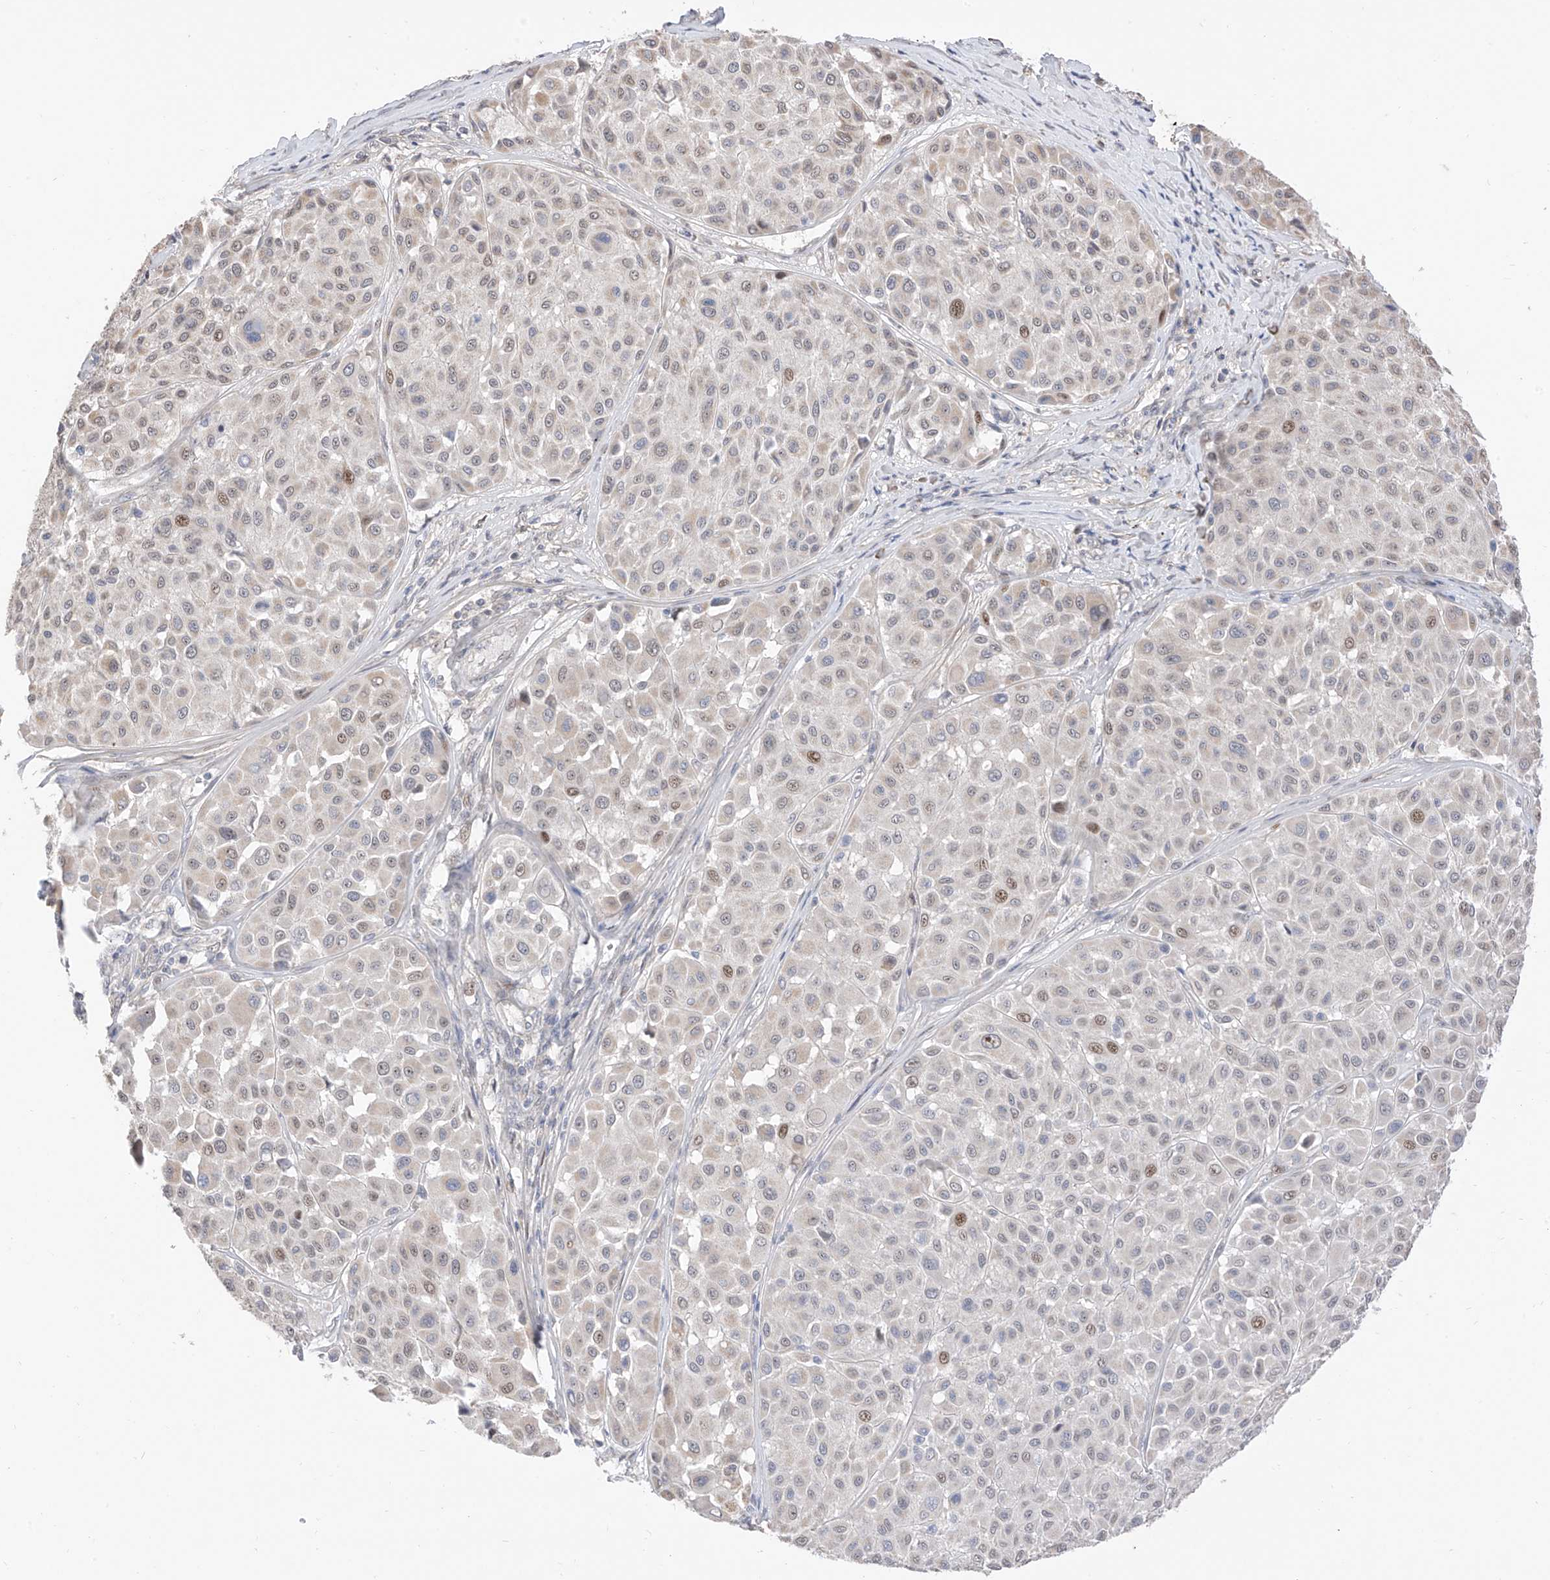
{"staining": {"intensity": "moderate", "quantity": "<25%", "location": "nuclear"}, "tissue": "melanoma", "cell_type": "Tumor cells", "image_type": "cancer", "snomed": [{"axis": "morphology", "description": "Malignant melanoma, Metastatic site"}, {"axis": "topography", "description": "Soft tissue"}], "caption": "Tumor cells exhibit low levels of moderate nuclear positivity in about <25% of cells in malignant melanoma (metastatic site).", "gene": "LATS1", "patient": {"sex": "male", "age": 41}}